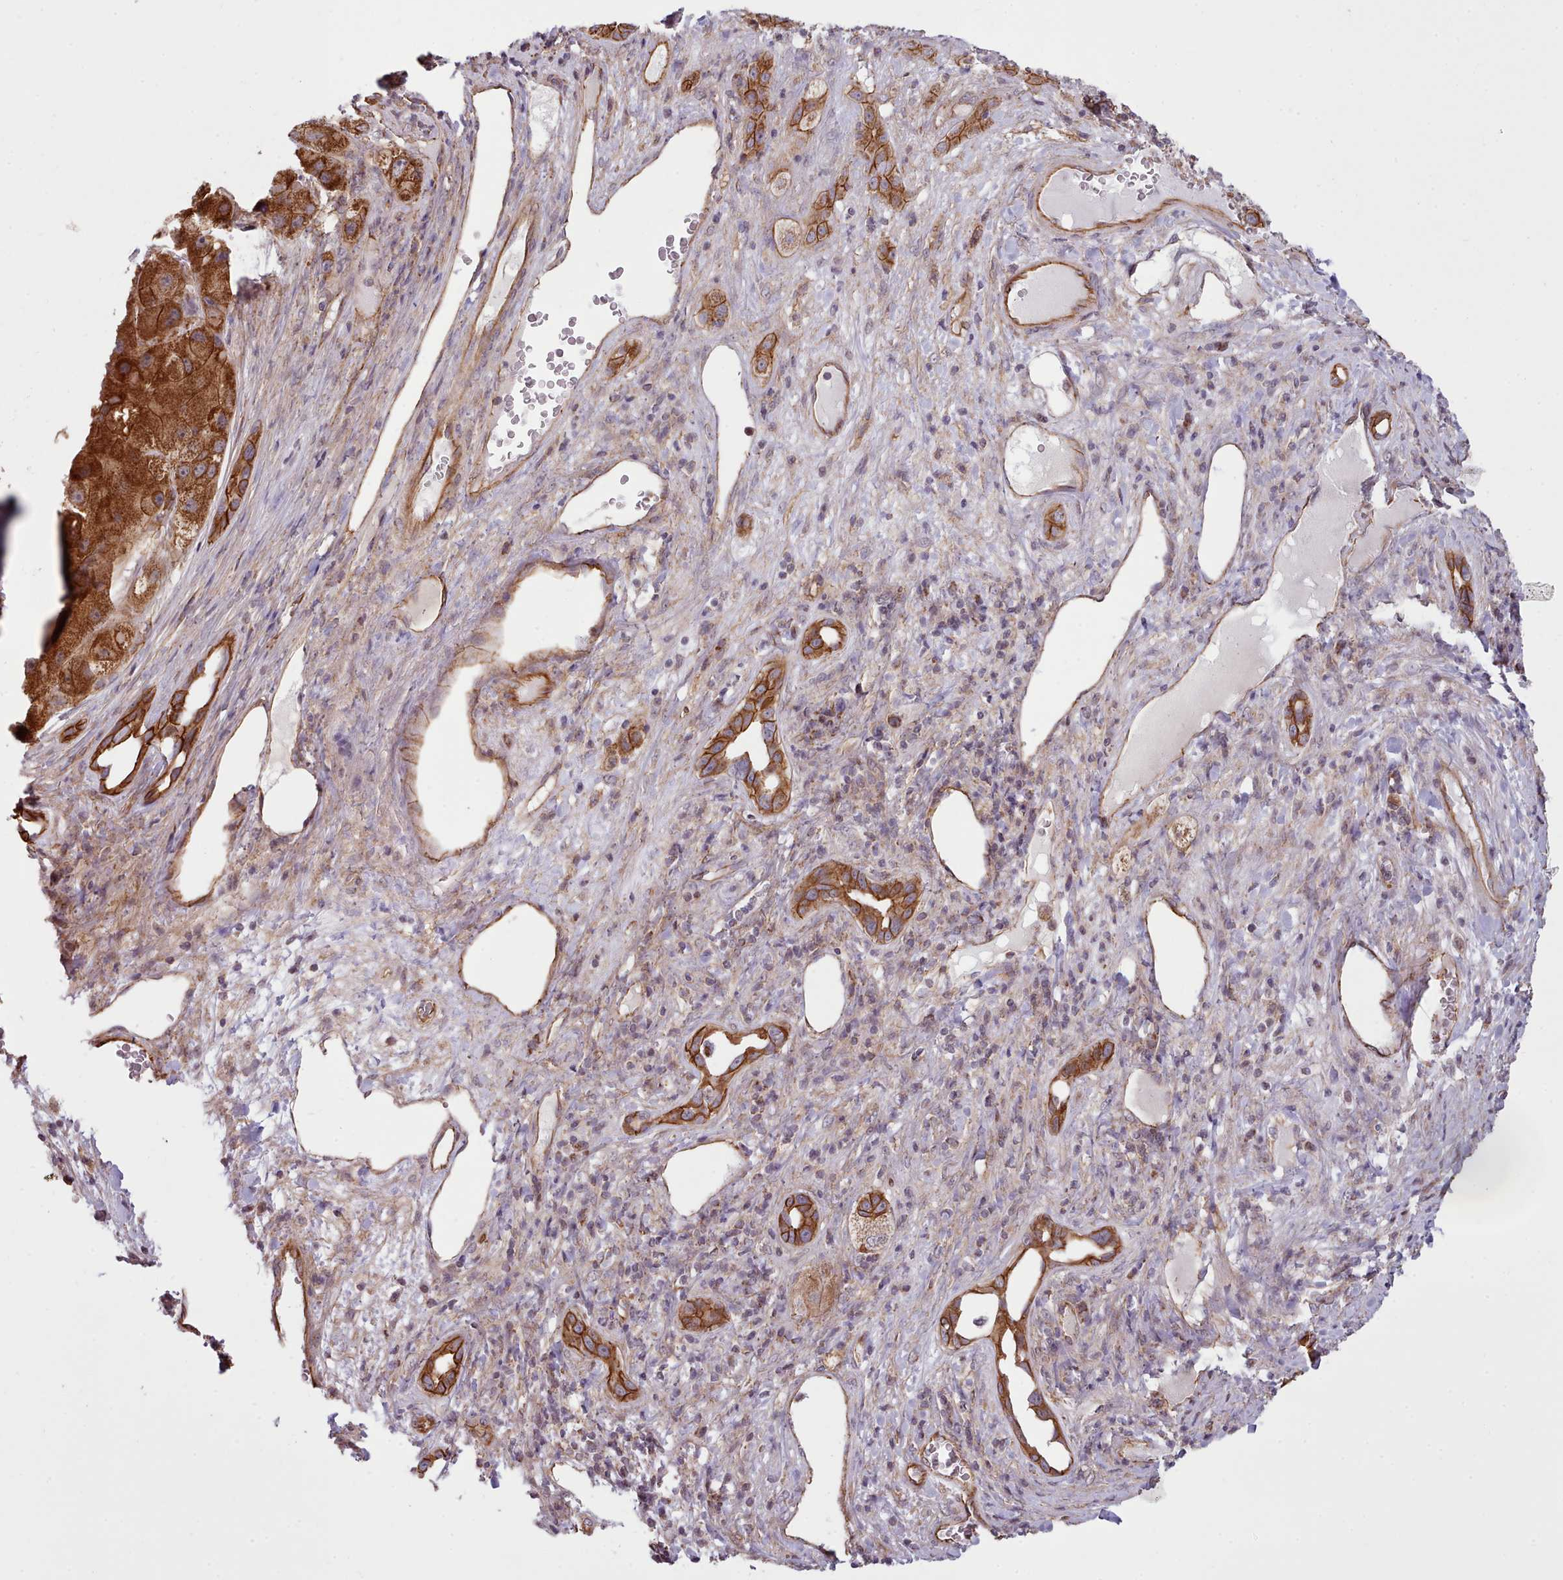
{"staining": {"intensity": "strong", "quantity": ">75%", "location": "cytoplasmic/membranous"}, "tissue": "liver cancer", "cell_type": "Tumor cells", "image_type": "cancer", "snomed": [{"axis": "morphology", "description": "Carcinoma, Hepatocellular, NOS"}, {"axis": "topography", "description": "Liver"}], "caption": "This image displays IHC staining of liver cancer, with high strong cytoplasmic/membranous staining in approximately >75% of tumor cells.", "gene": "MRPL46", "patient": {"sex": "female", "age": 73}}